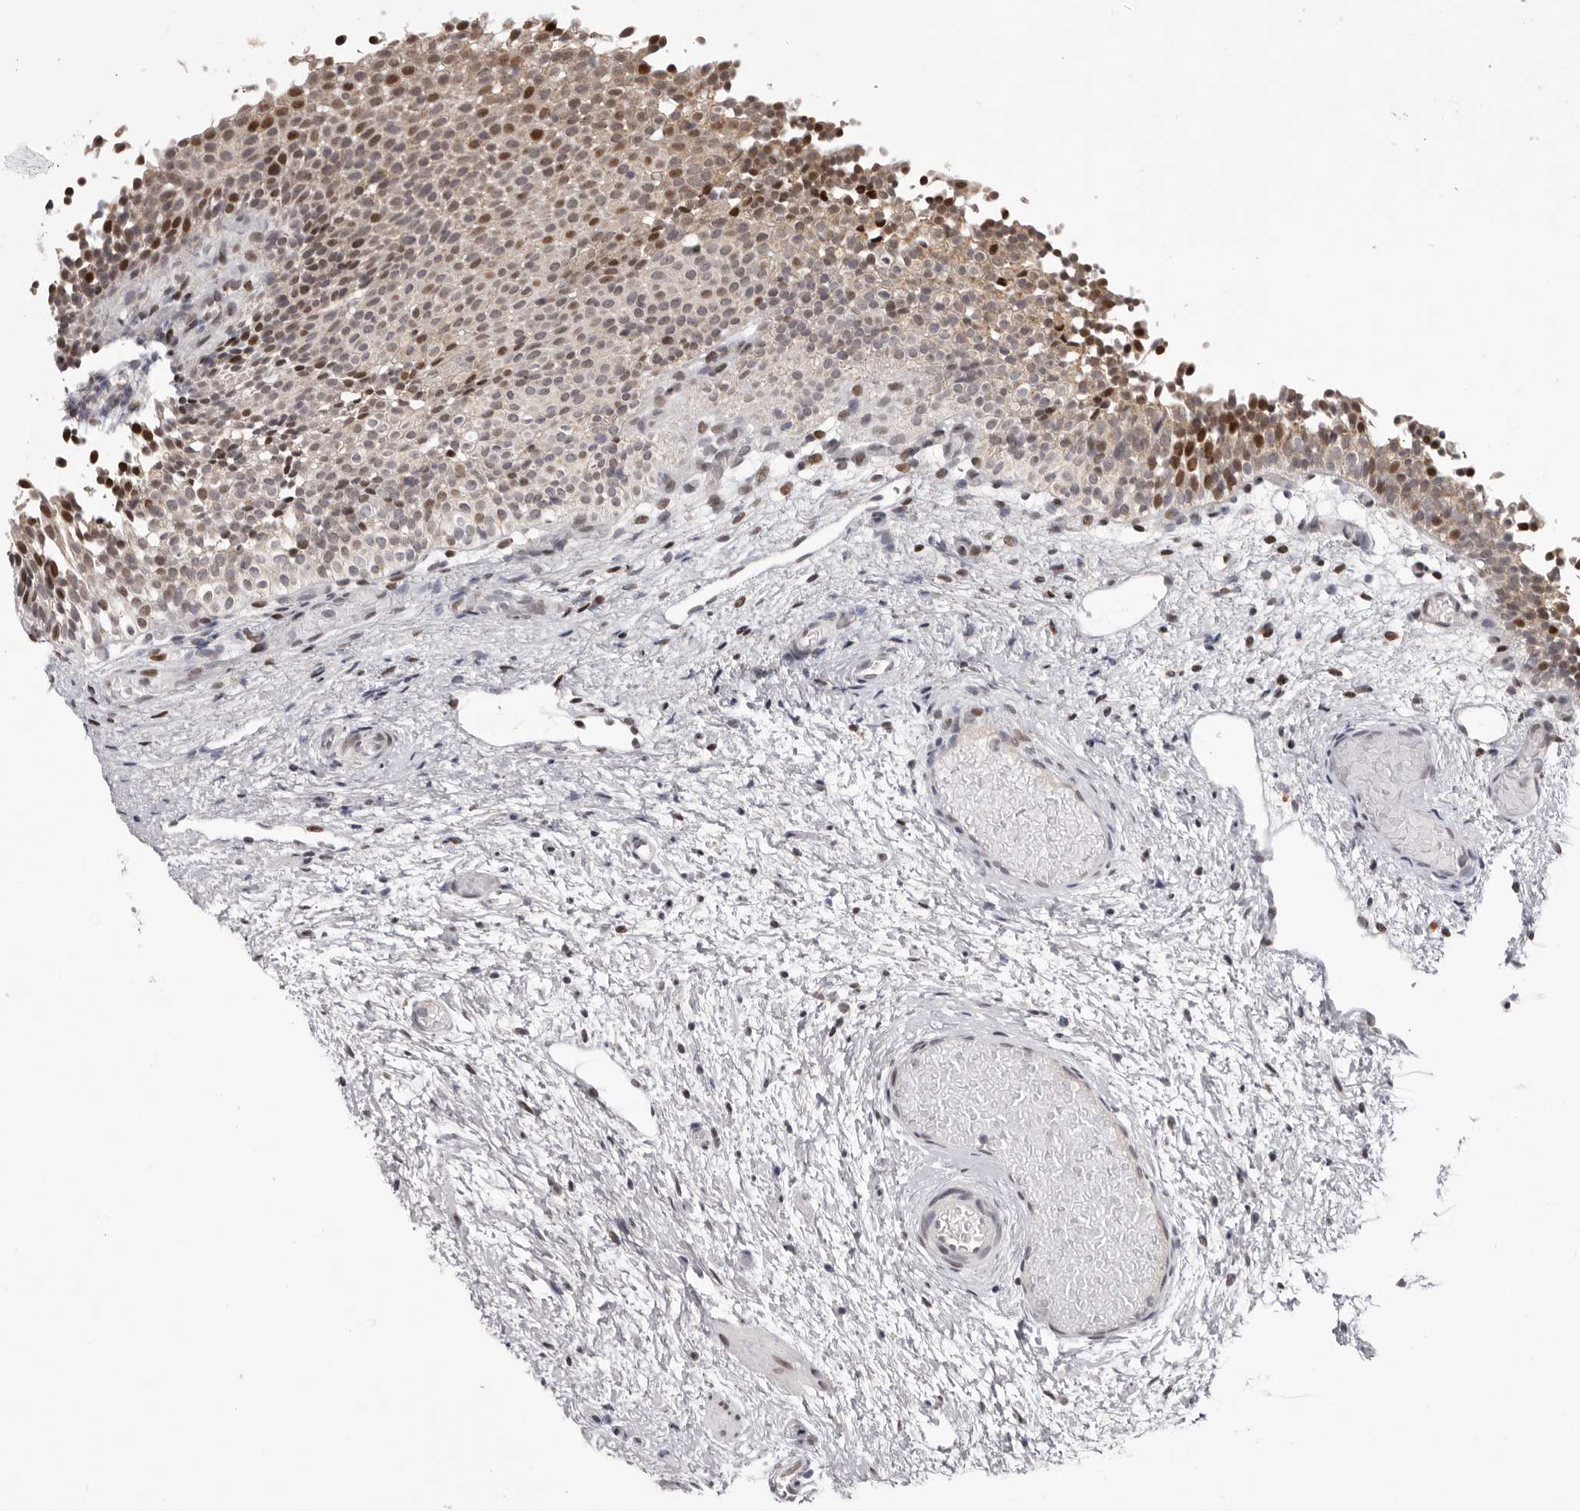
{"staining": {"intensity": "moderate", "quantity": ">75%", "location": "nuclear"}, "tissue": "urinary bladder", "cell_type": "Urothelial cells", "image_type": "normal", "snomed": [{"axis": "morphology", "description": "Normal tissue, NOS"}, {"axis": "topography", "description": "Urinary bladder"}], "caption": "High-magnification brightfield microscopy of benign urinary bladder stained with DAB (3,3'-diaminobenzidine) (brown) and counterstained with hematoxylin (blue). urothelial cells exhibit moderate nuclear staining is appreciated in approximately>75% of cells. (DAB = brown stain, brightfield microscopy at high magnification).", "gene": "C17orf99", "patient": {"sex": "male", "age": 1}}